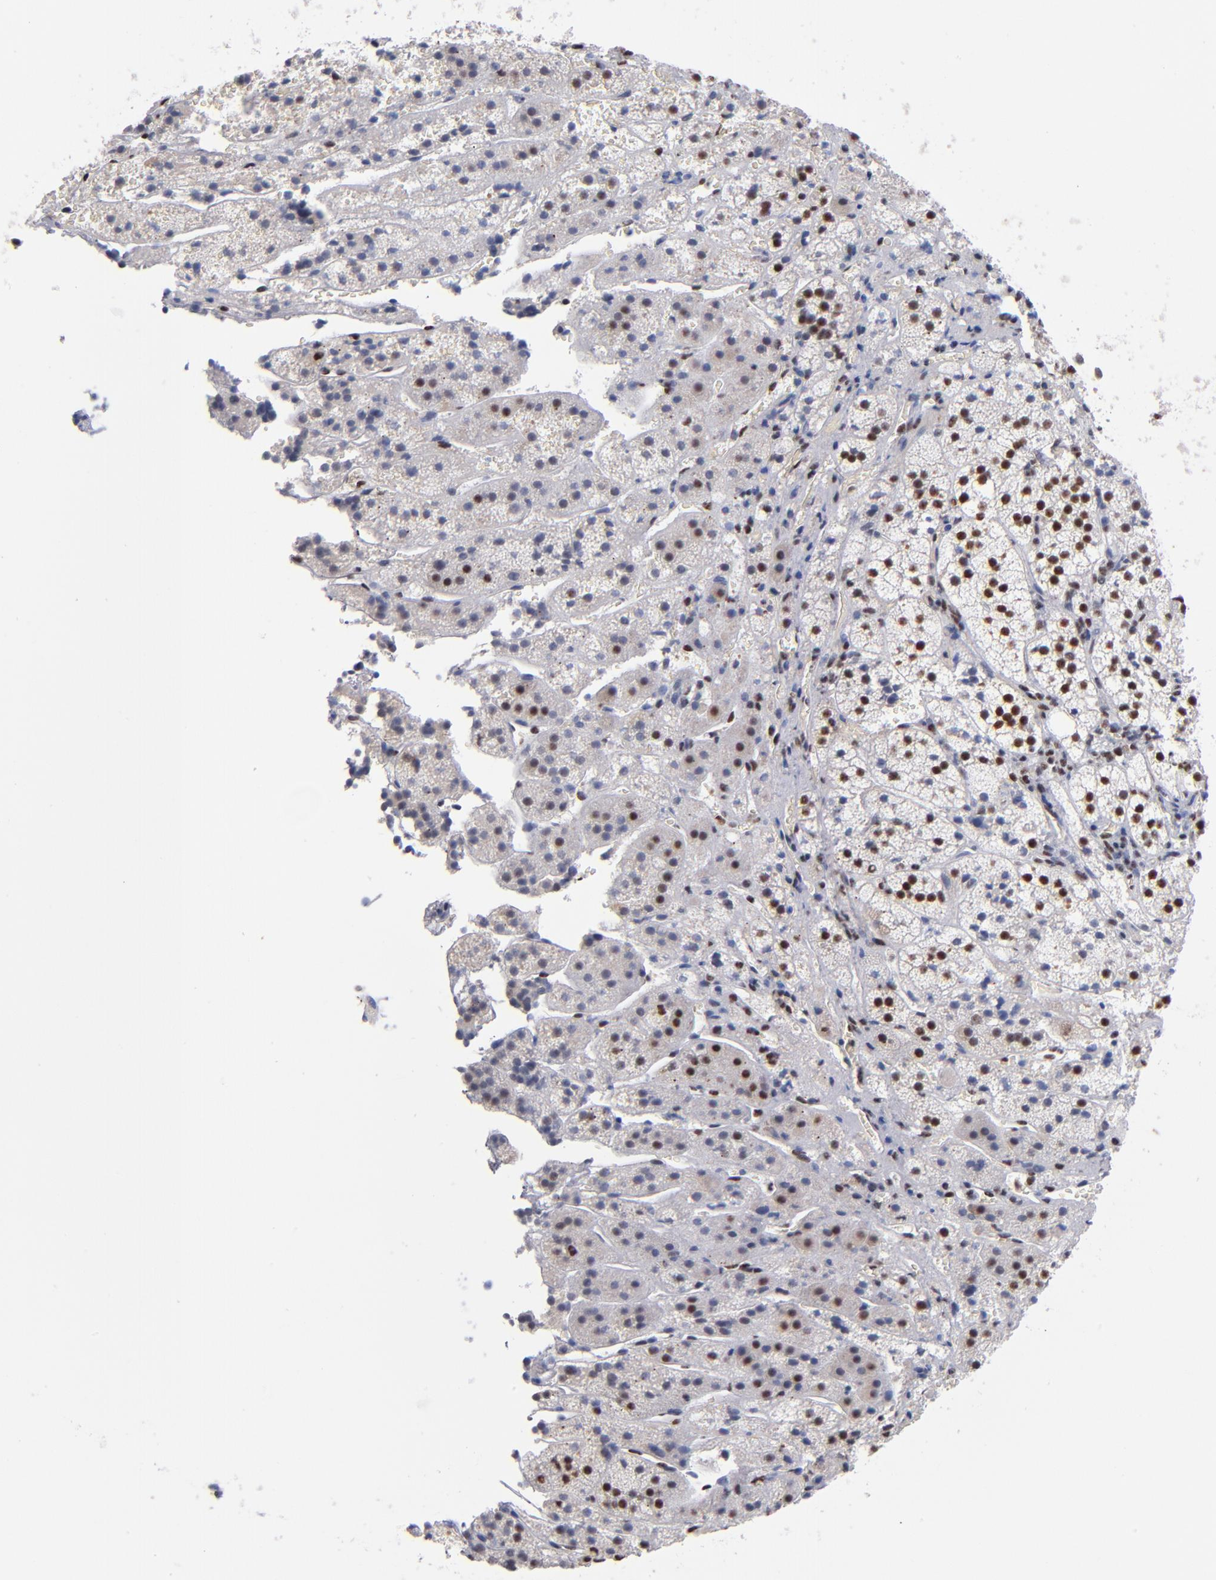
{"staining": {"intensity": "strong", "quantity": "25%-75%", "location": "nuclear"}, "tissue": "adrenal gland", "cell_type": "Glandular cells", "image_type": "normal", "snomed": [{"axis": "morphology", "description": "Normal tissue, NOS"}, {"axis": "topography", "description": "Adrenal gland"}], "caption": "Immunohistochemistry (IHC) staining of unremarkable adrenal gland, which shows high levels of strong nuclear expression in about 25%-75% of glandular cells indicating strong nuclear protein expression. The staining was performed using DAB (3,3'-diaminobenzidine) (brown) for protein detection and nuclei were counterstained in hematoxylin (blue).", "gene": "MN1", "patient": {"sex": "female", "age": 44}}